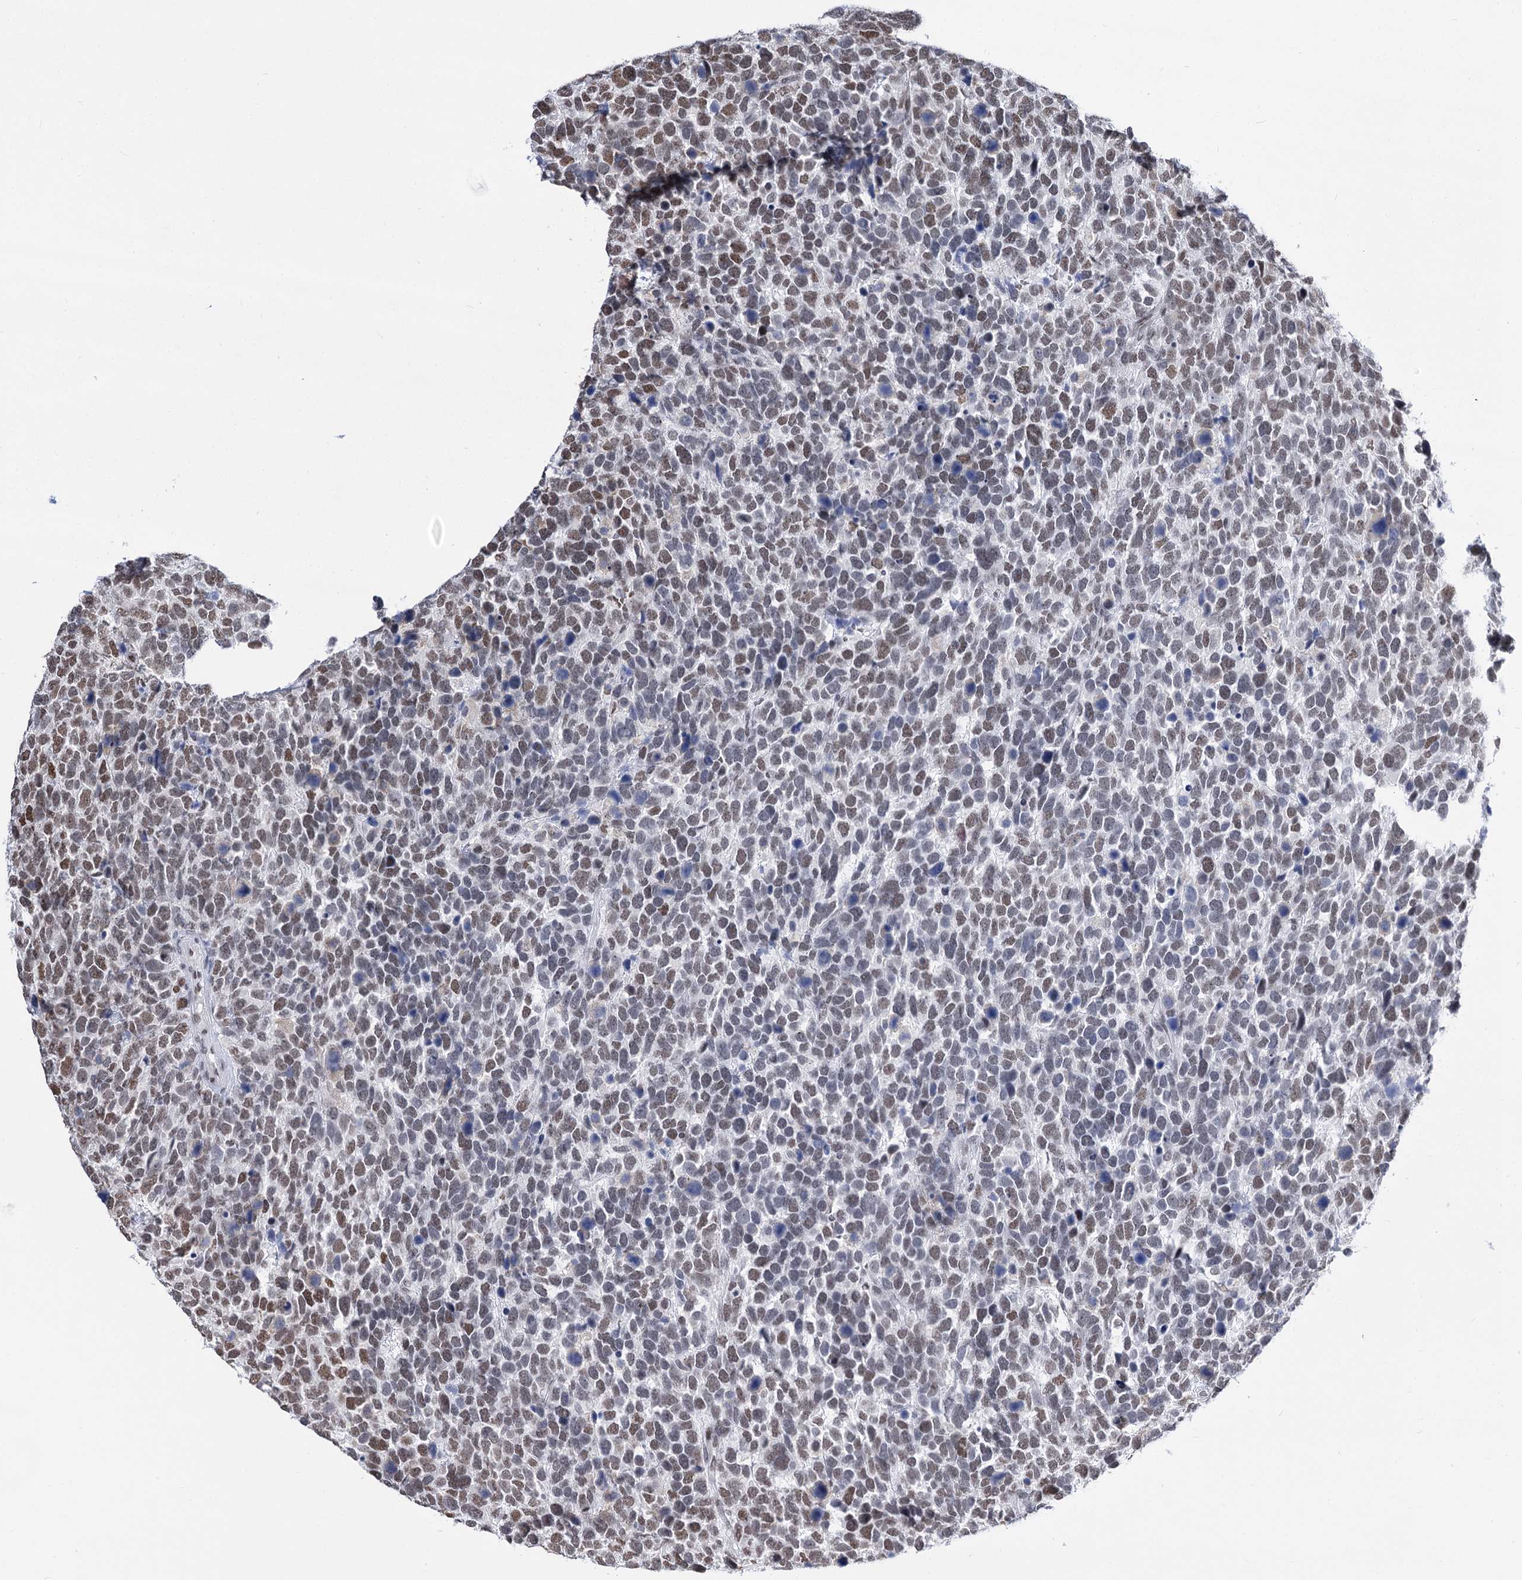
{"staining": {"intensity": "moderate", "quantity": "<25%", "location": "nuclear"}, "tissue": "urothelial cancer", "cell_type": "Tumor cells", "image_type": "cancer", "snomed": [{"axis": "morphology", "description": "Urothelial carcinoma, High grade"}, {"axis": "topography", "description": "Urinary bladder"}], "caption": "This histopathology image demonstrates immunohistochemistry (IHC) staining of human urothelial cancer, with low moderate nuclear staining in about <25% of tumor cells.", "gene": "POU4F3", "patient": {"sex": "female", "age": 82}}